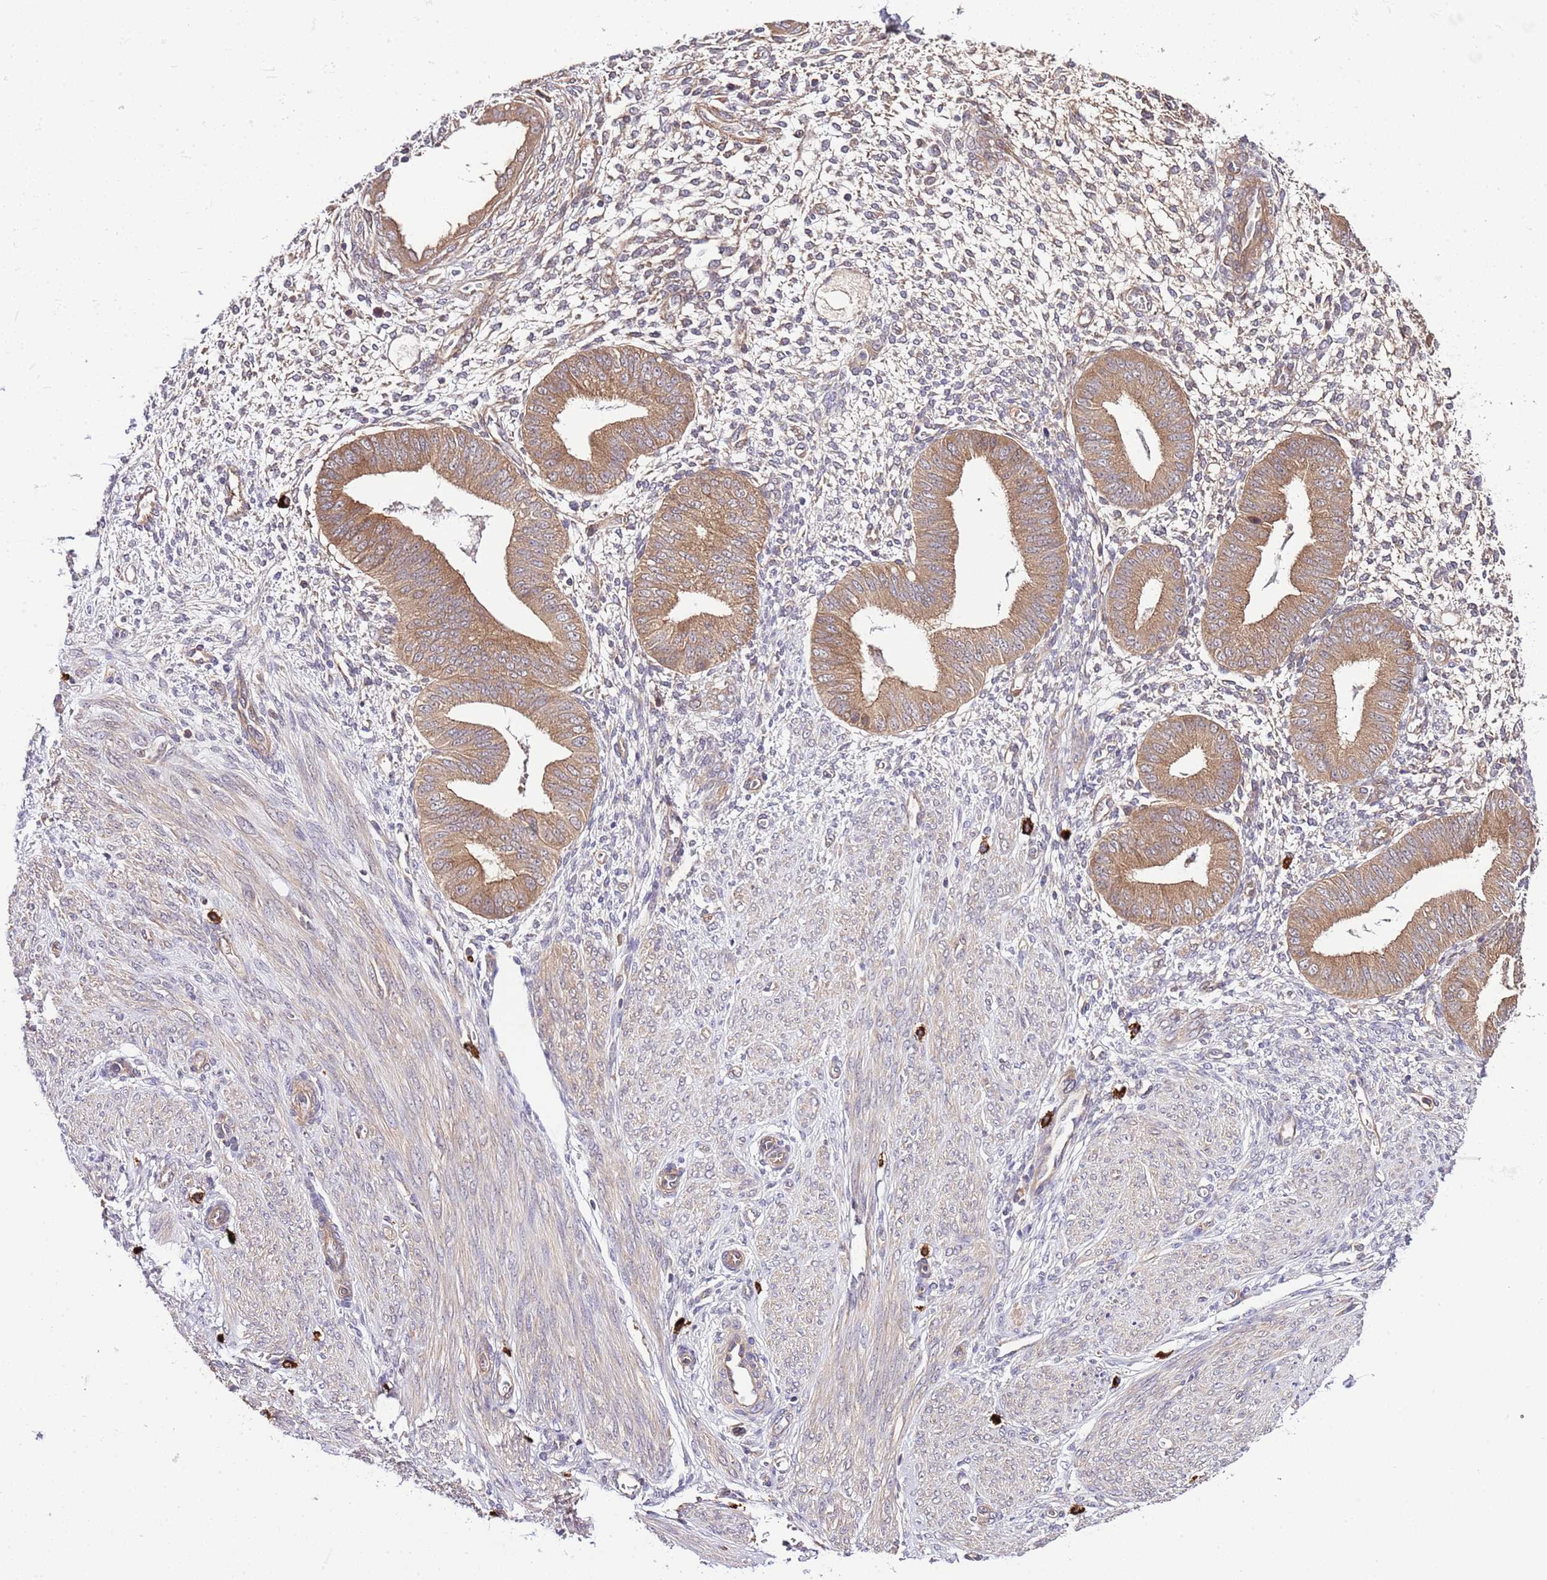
{"staining": {"intensity": "weak", "quantity": "25%-75%", "location": "cytoplasmic/membranous"}, "tissue": "endometrium", "cell_type": "Cells in endometrial stroma", "image_type": "normal", "snomed": [{"axis": "morphology", "description": "Normal tissue, NOS"}, {"axis": "topography", "description": "Endometrium"}], "caption": "This micrograph exhibits IHC staining of normal human endometrium, with low weak cytoplasmic/membranous staining in about 25%-75% of cells in endometrial stroma.", "gene": "DONSON", "patient": {"sex": "female", "age": 49}}